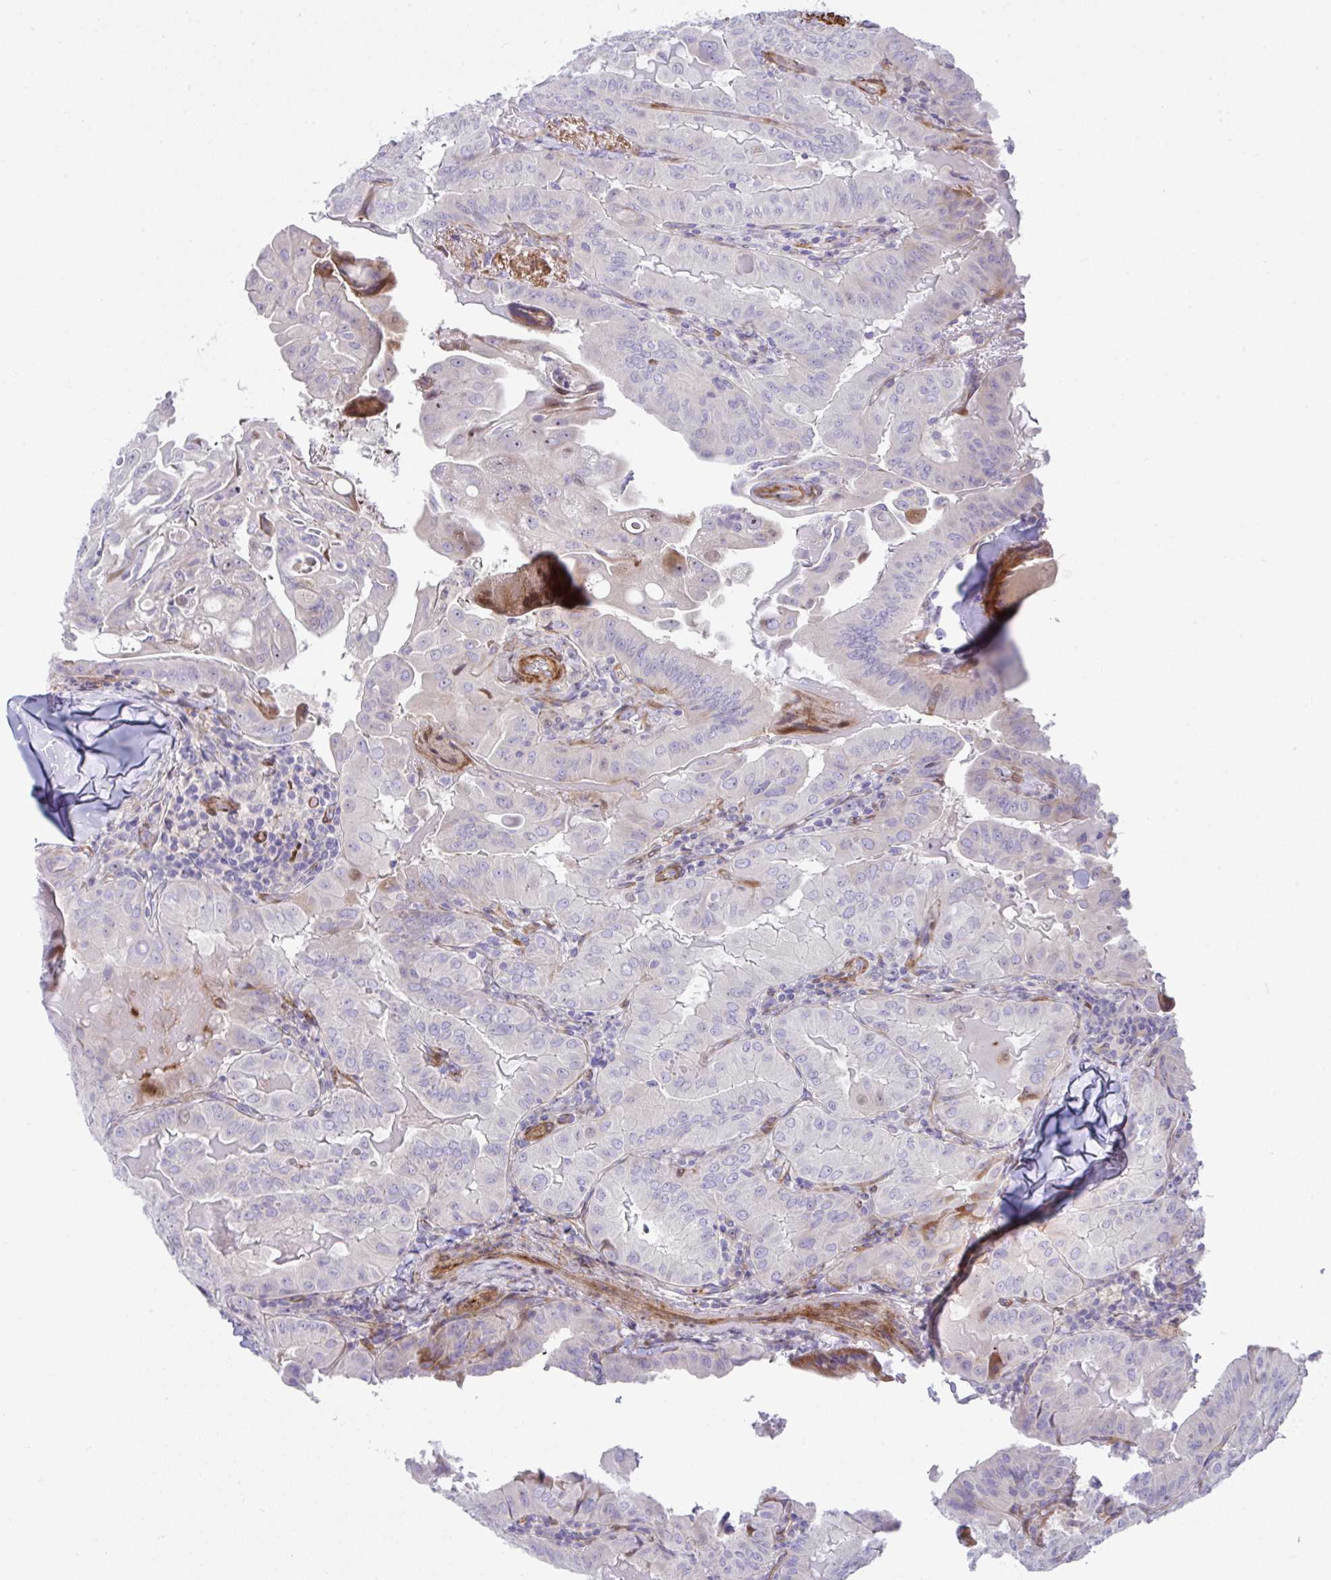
{"staining": {"intensity": "negative", "quantity": "none", "location": "none"}, "tissue": "thyroid cancer", "cell_type": "Tumor cells", "image_type": "cancer", "snomed": [{"axis": "morphology", "description": "Papillary adenocarcinoma, NOS"}, {"axis": "topography", "description": "Thyroid gland"}], "caption": "Tumor cells are negative for brown protein staining in papillary adenocarcinoma (thyroid).", "gene": "ZNF713", "patient": {"sex": "female", "age": 68}}